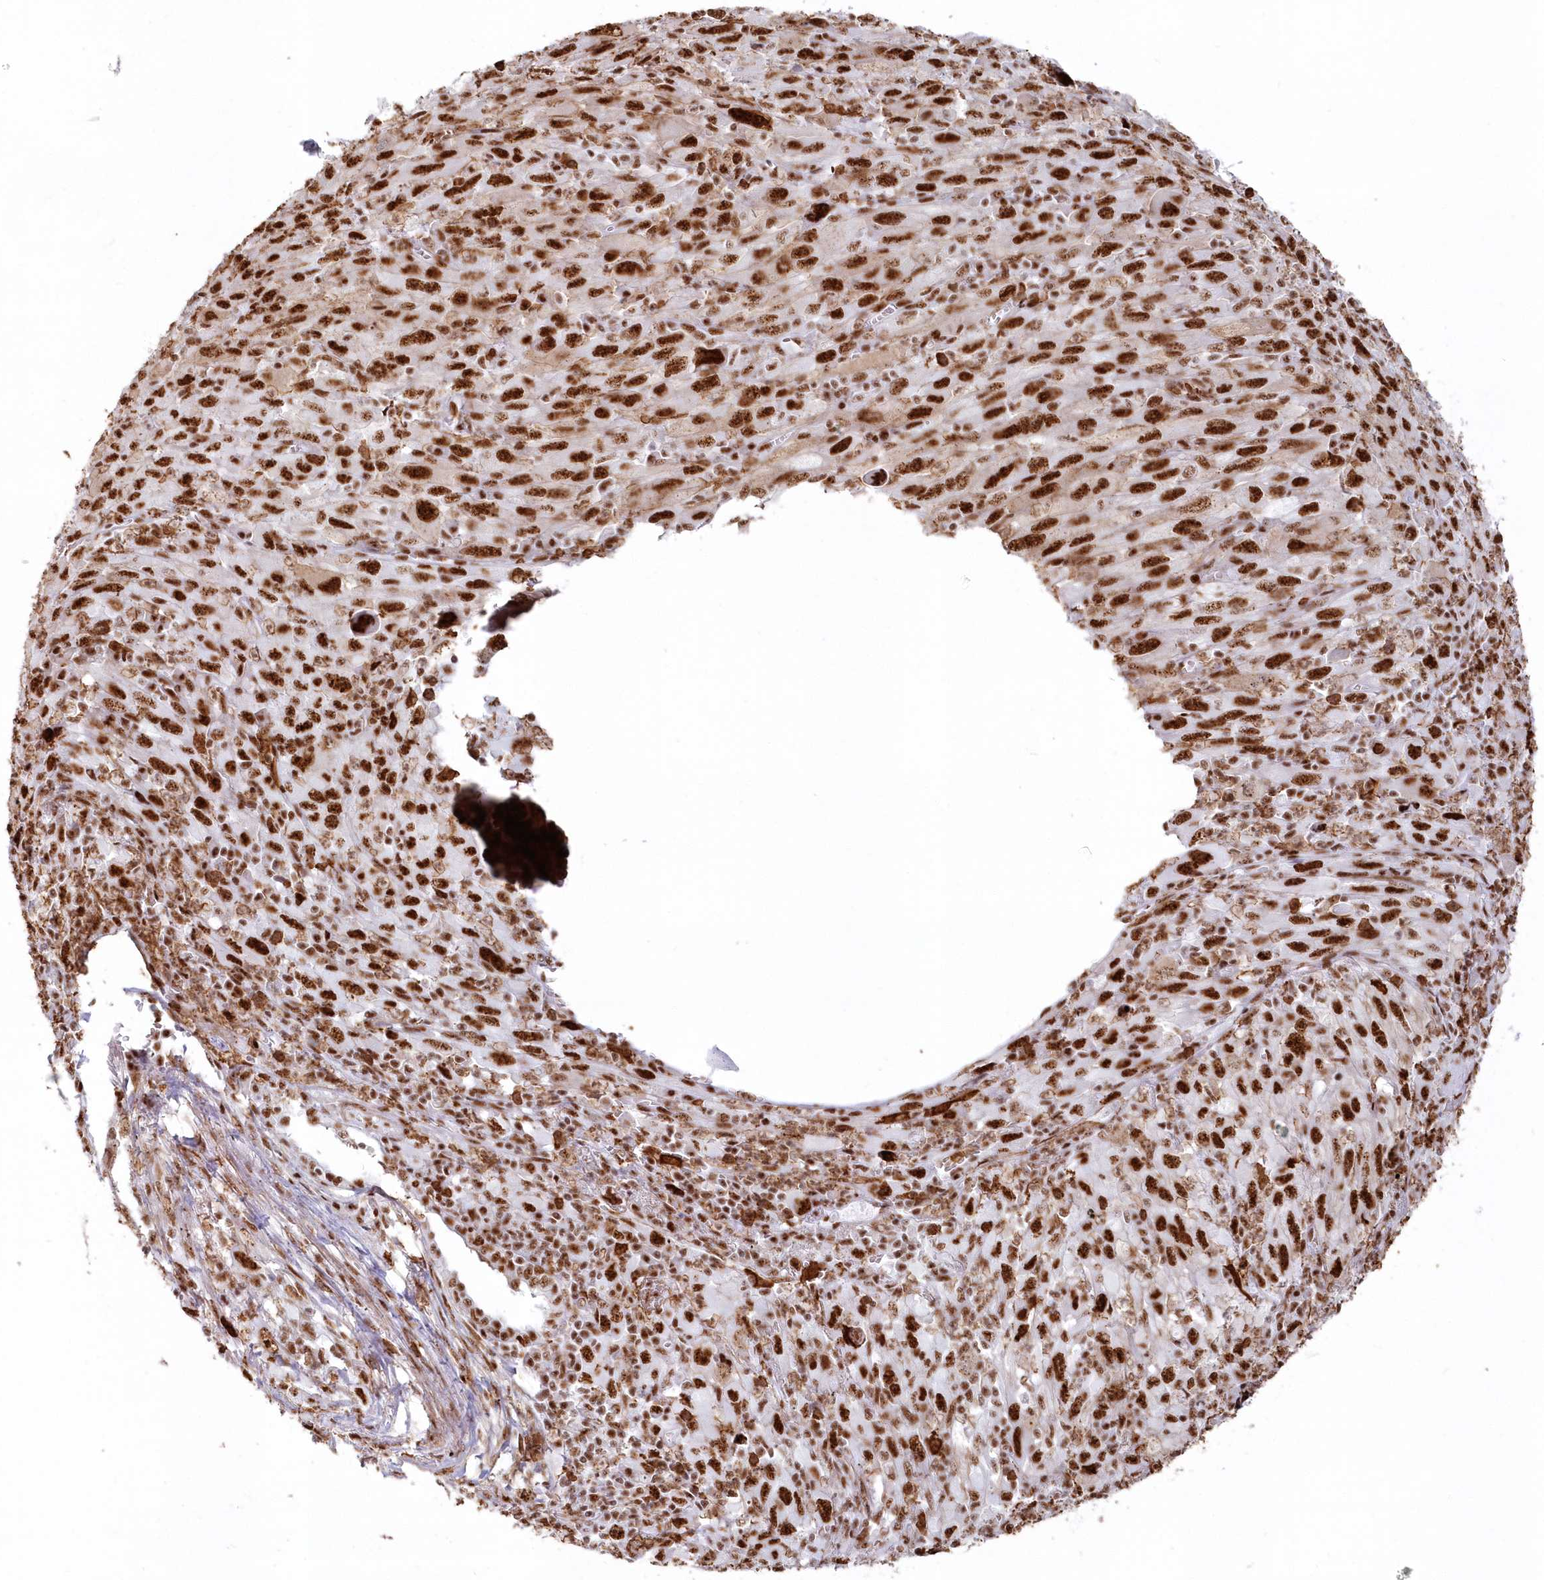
{"staining": {"intensity": "strong", "quantity": ">75%", "location": "nuclear"}, "tissue": "melanoma", "cell_type": "Tumor cells", "image_type": "cancer", "snomed": [{"axis": "morphology", "description": "Malignant melanoma, Metastatic site"}, {"axis": "topography", "description": "Skin"}], "caption": "Immunohistochemical staining of malignant melanoma (metastatic site) displays high levels of strong nuclear positivity in approximately >75% of tumor cells.", "gene": "DDX46", "patient": {"sex": "female", "age": 56}}